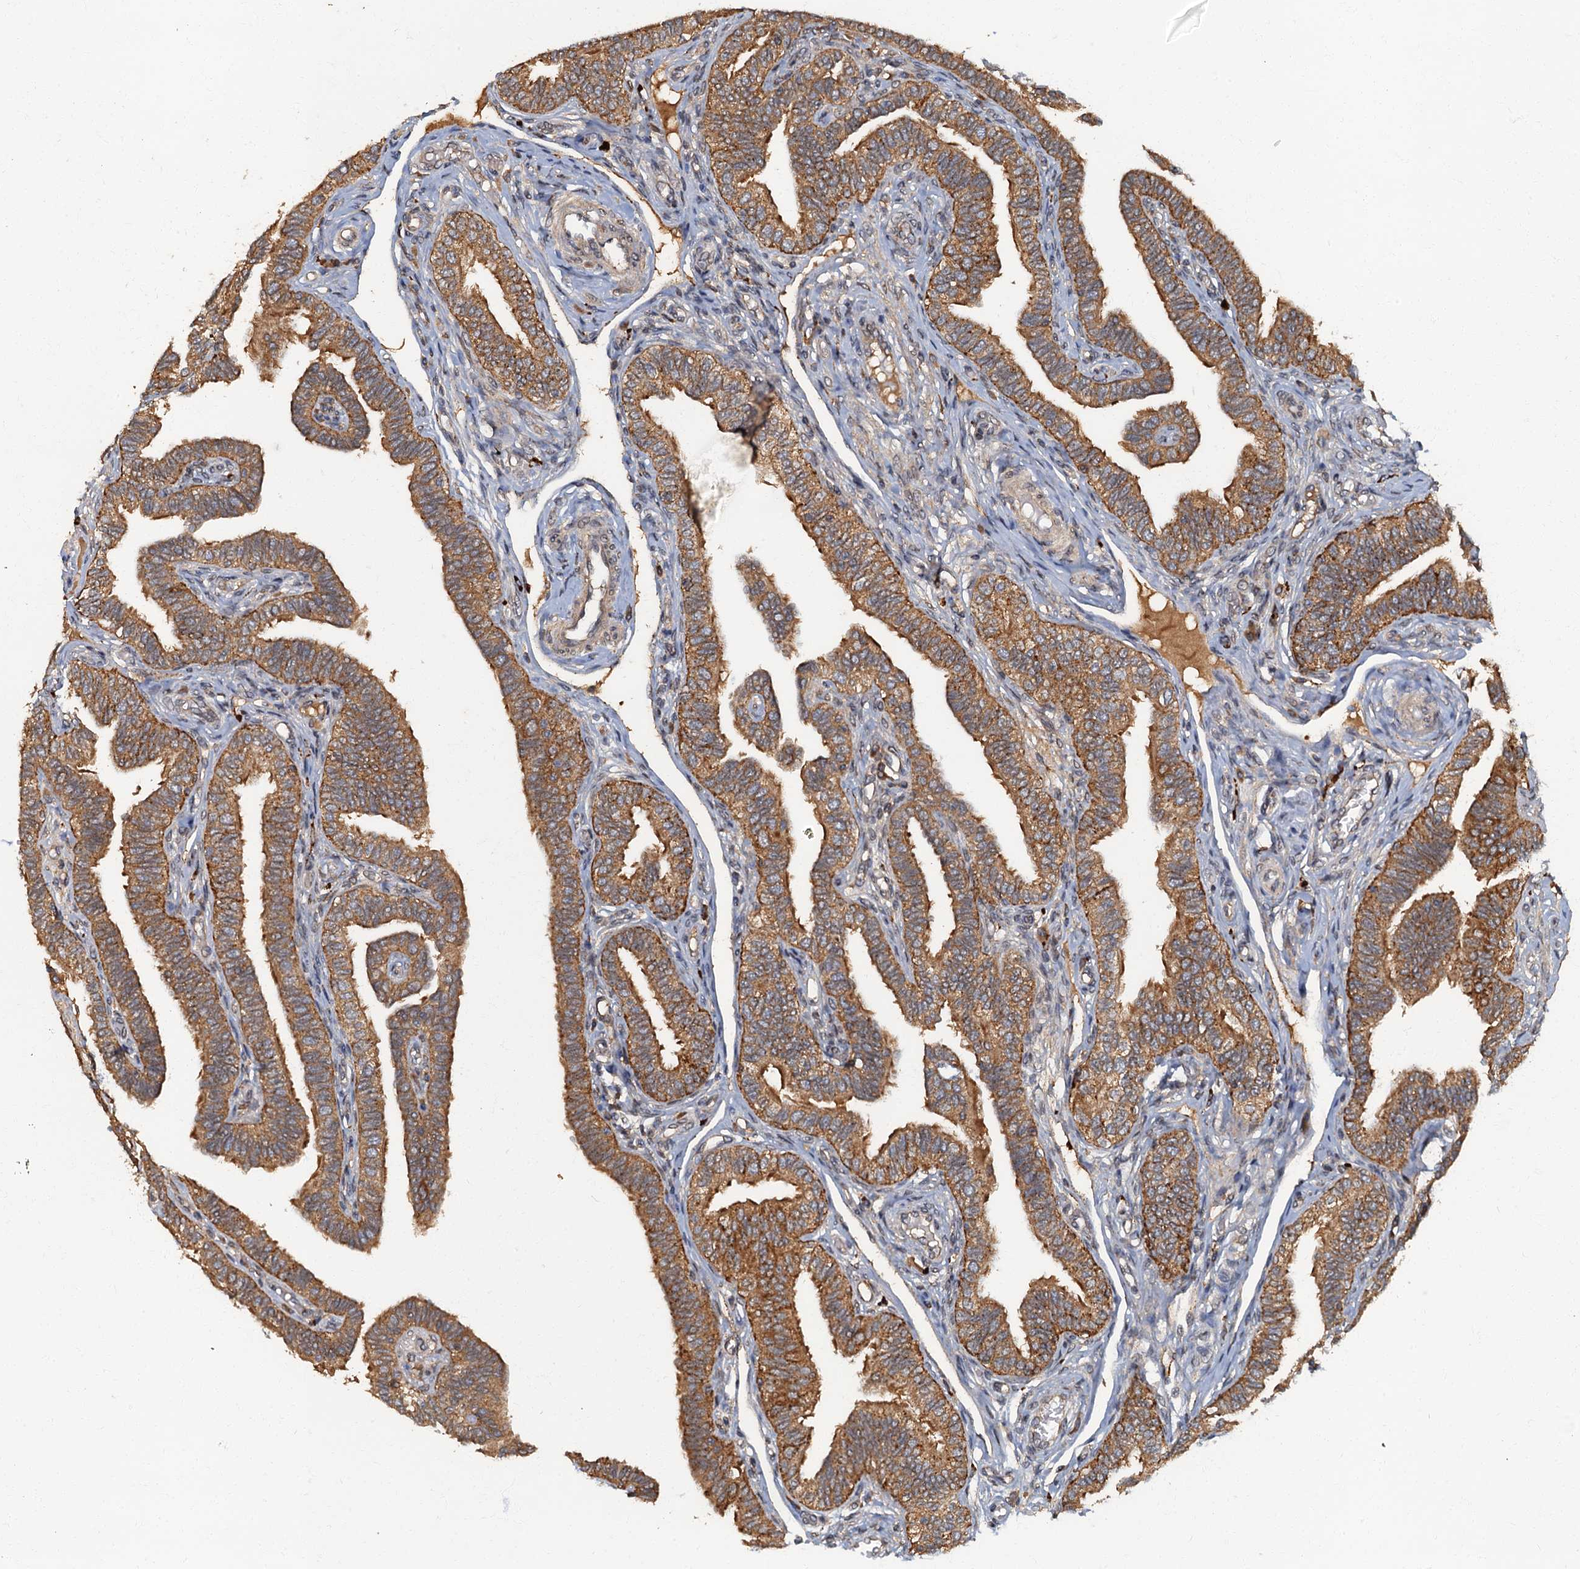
{"staining": {"intensity": "moderate", "quantity": ">75%", "location": "cytoplasmic/membranous"}, "tissue": "fallopian tube", "cell_type": "Glandular cells", "image_type": "normal", "snomed": [{"axis": "morphology", "description": "Normal tissue, NOS"}, {"axis": "topography", "description": "Fallopian tube"}], "caption": "Immunohistochemical staining of unremarkable human fallopian tube demonstrates medium levels of moderate cytoplasmic/membranous positivity in approximately >75% of glandular cells. Nuclei are stained in blue.", "gene": "WDCP", "patient": {"sex": "female", "age": 39}}